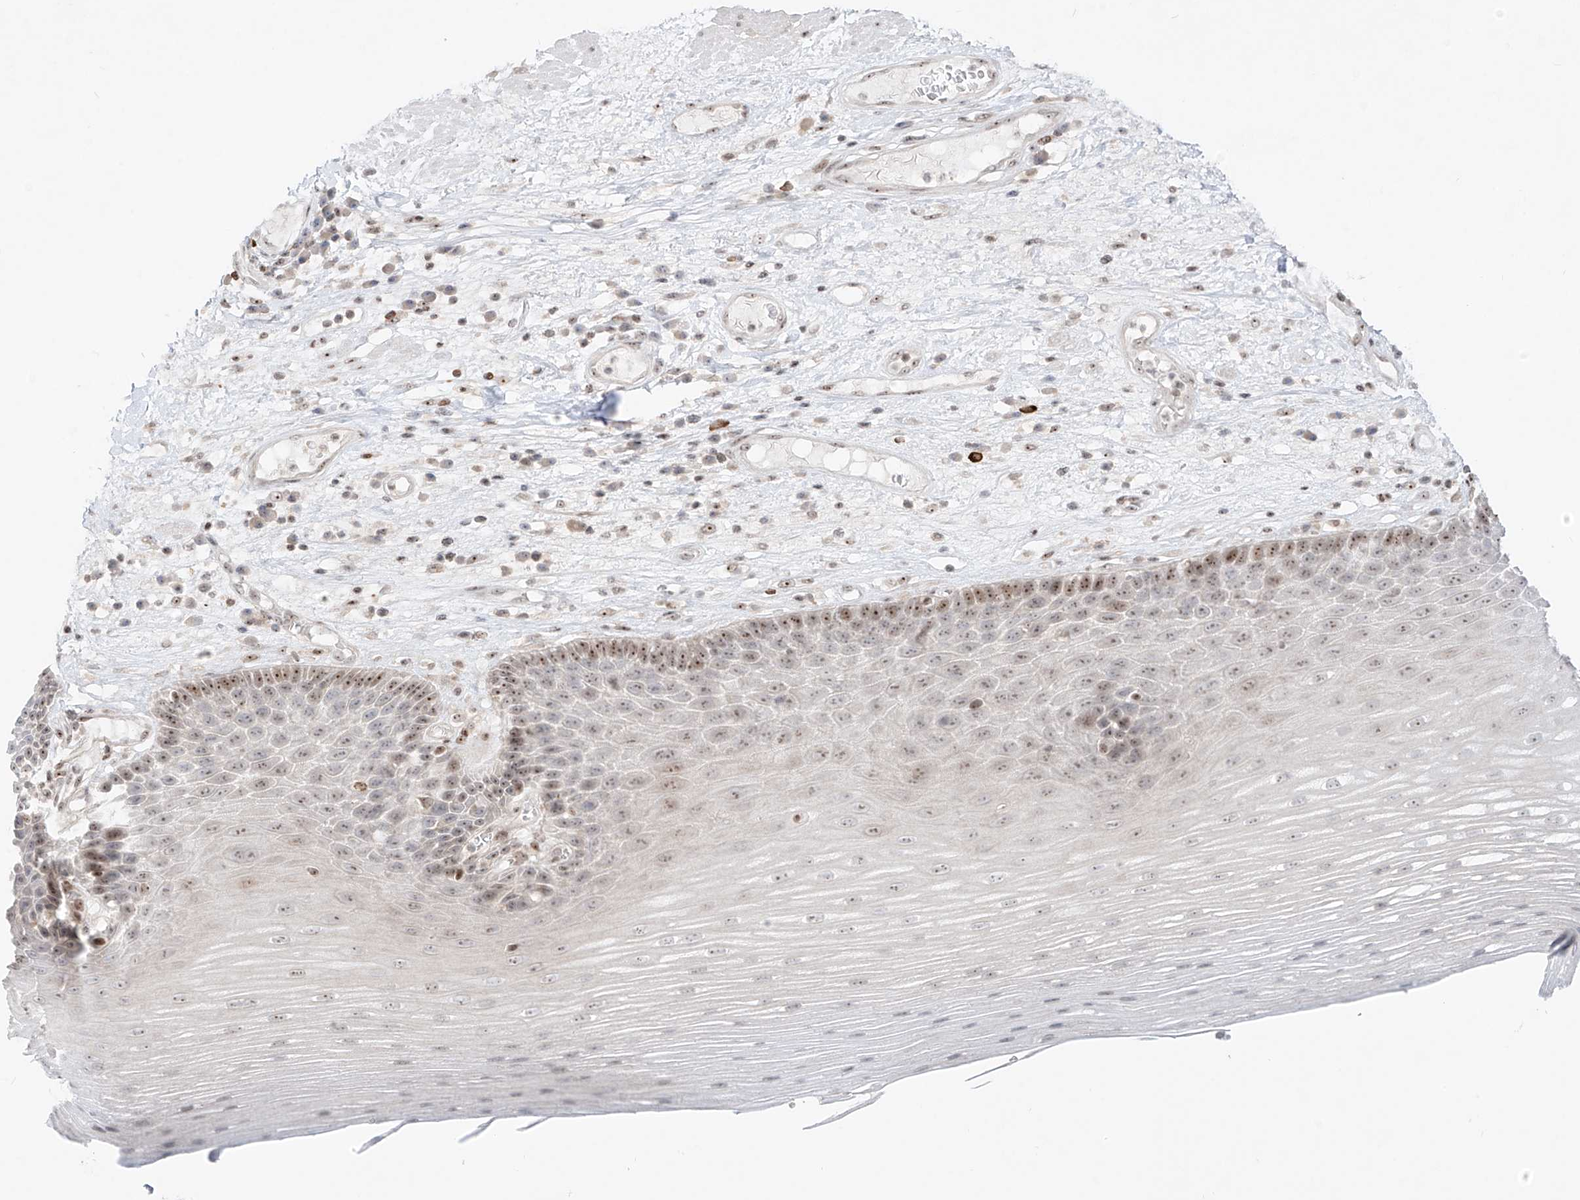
{"staining": {"intensity": "moderate", "quantity": "<25%", "location": "nuclear"}, "tissue": "esophagus", "cell_type": "Squamous epithelial cells", "image_type": "normal", "snomed": [{"axis": "morphology", "description": "Normal tissue, NOS"}, {"axis": "topography", "description": "Esophagus"}], "caption": "Moderate nuclear protein staining is identified in approximately <25% of squamous epithelial cells in esophagus. (IHC, brightfield microscopy, high magnification).", "gene": "ZNF512", "patient": {"sex": "male", "age": 62}}